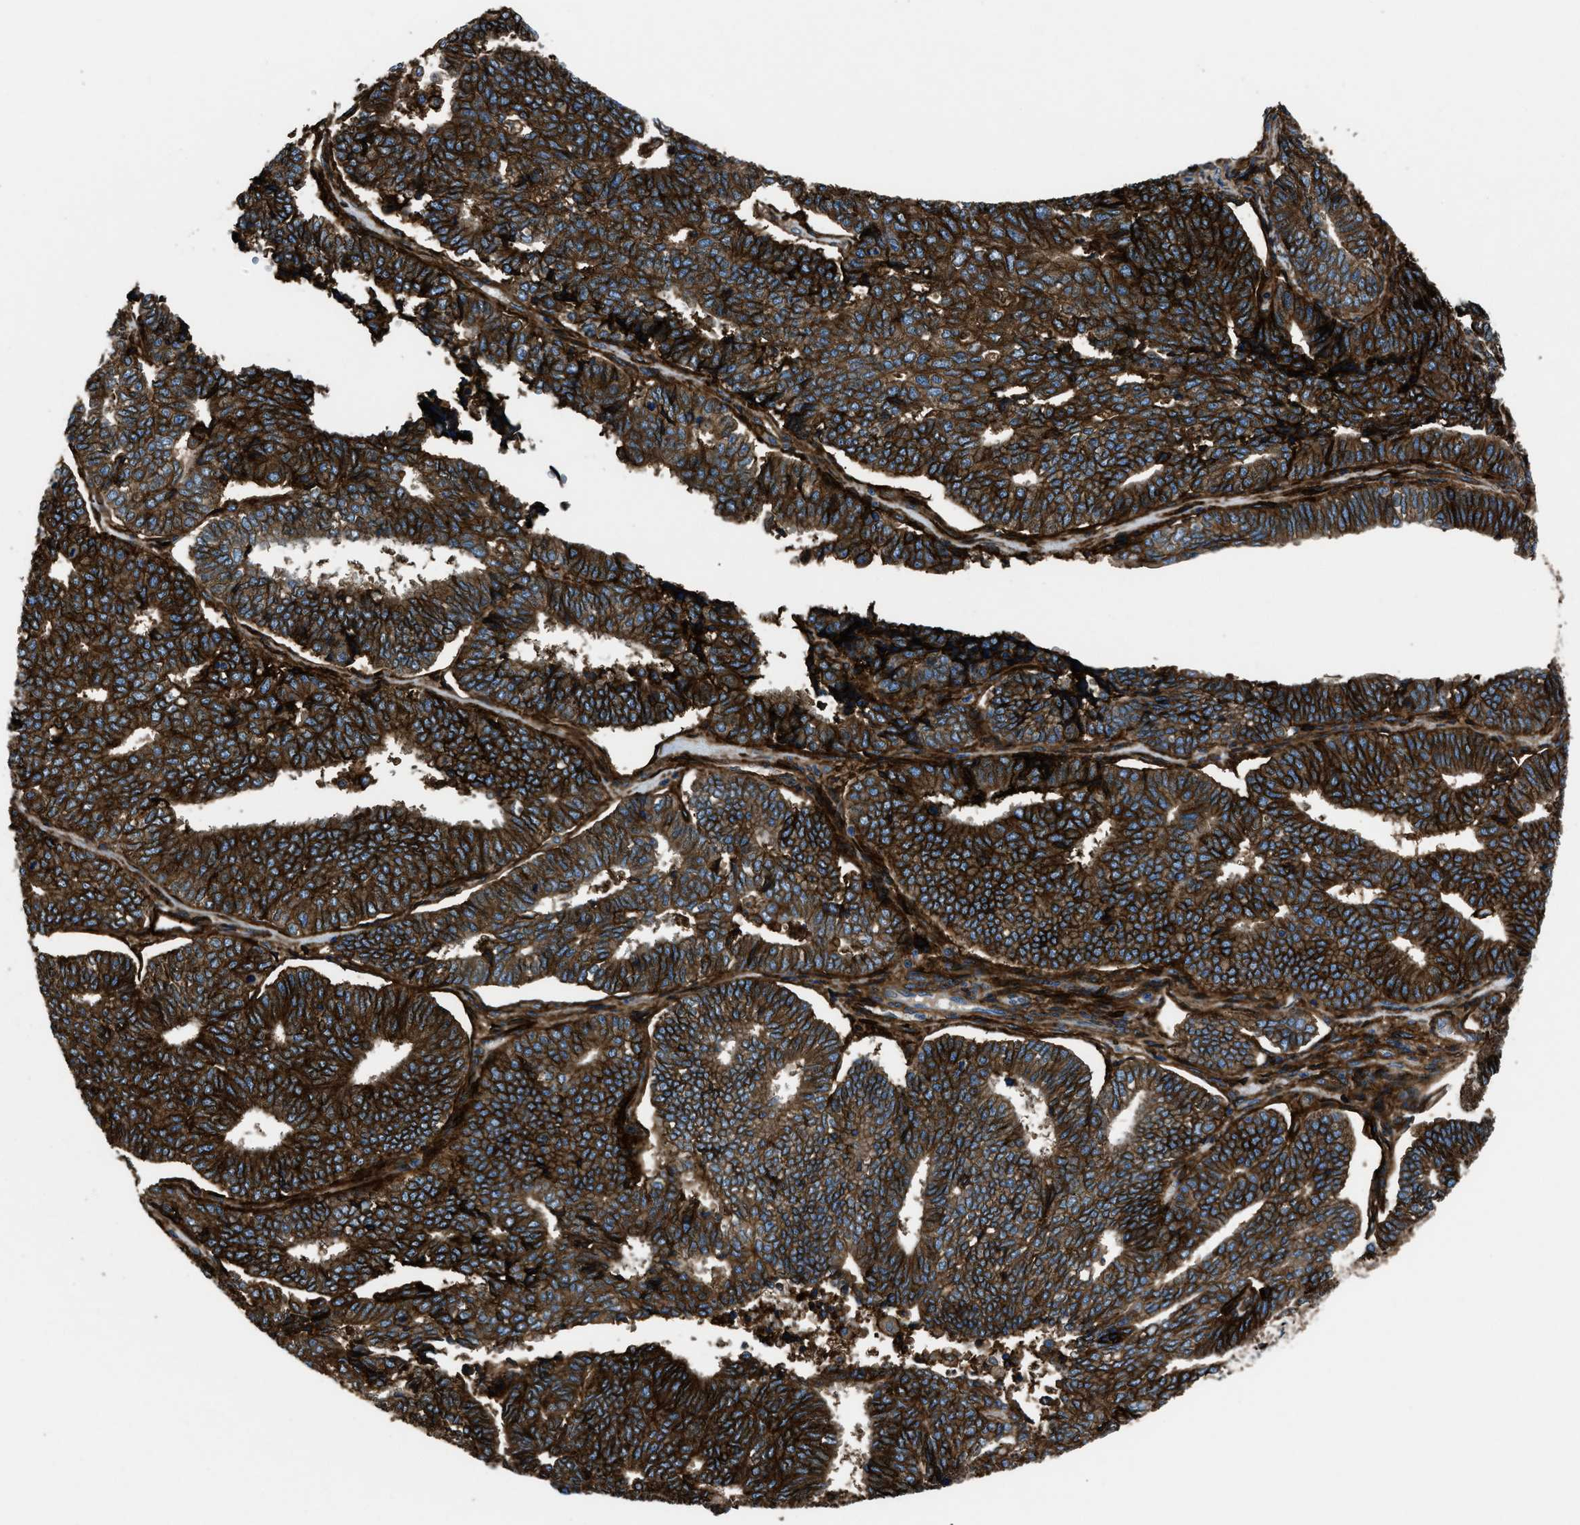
{"staining": {"intensity": "strong", "quantity": ">75%", "location": "cytoplasmic/membranous"}, "tissue": "endometrial cancer", "cell_type": "Tumor cells", "image_type": "cancer", "snomed": [{"axis": "morphology", "description": "Adenocarcinoma, NOS"}, {"axis": "topography", "description": "Endometrium"}], "caption": "Approximately >75% of tumor cells in endometrial adenocarcinoma display strong cytoplasmic/membranous protein positivity as visualized by brown immunohistochemical staining.", "gene": "CD276", "patient": {"sex": "female", "age": 70}}